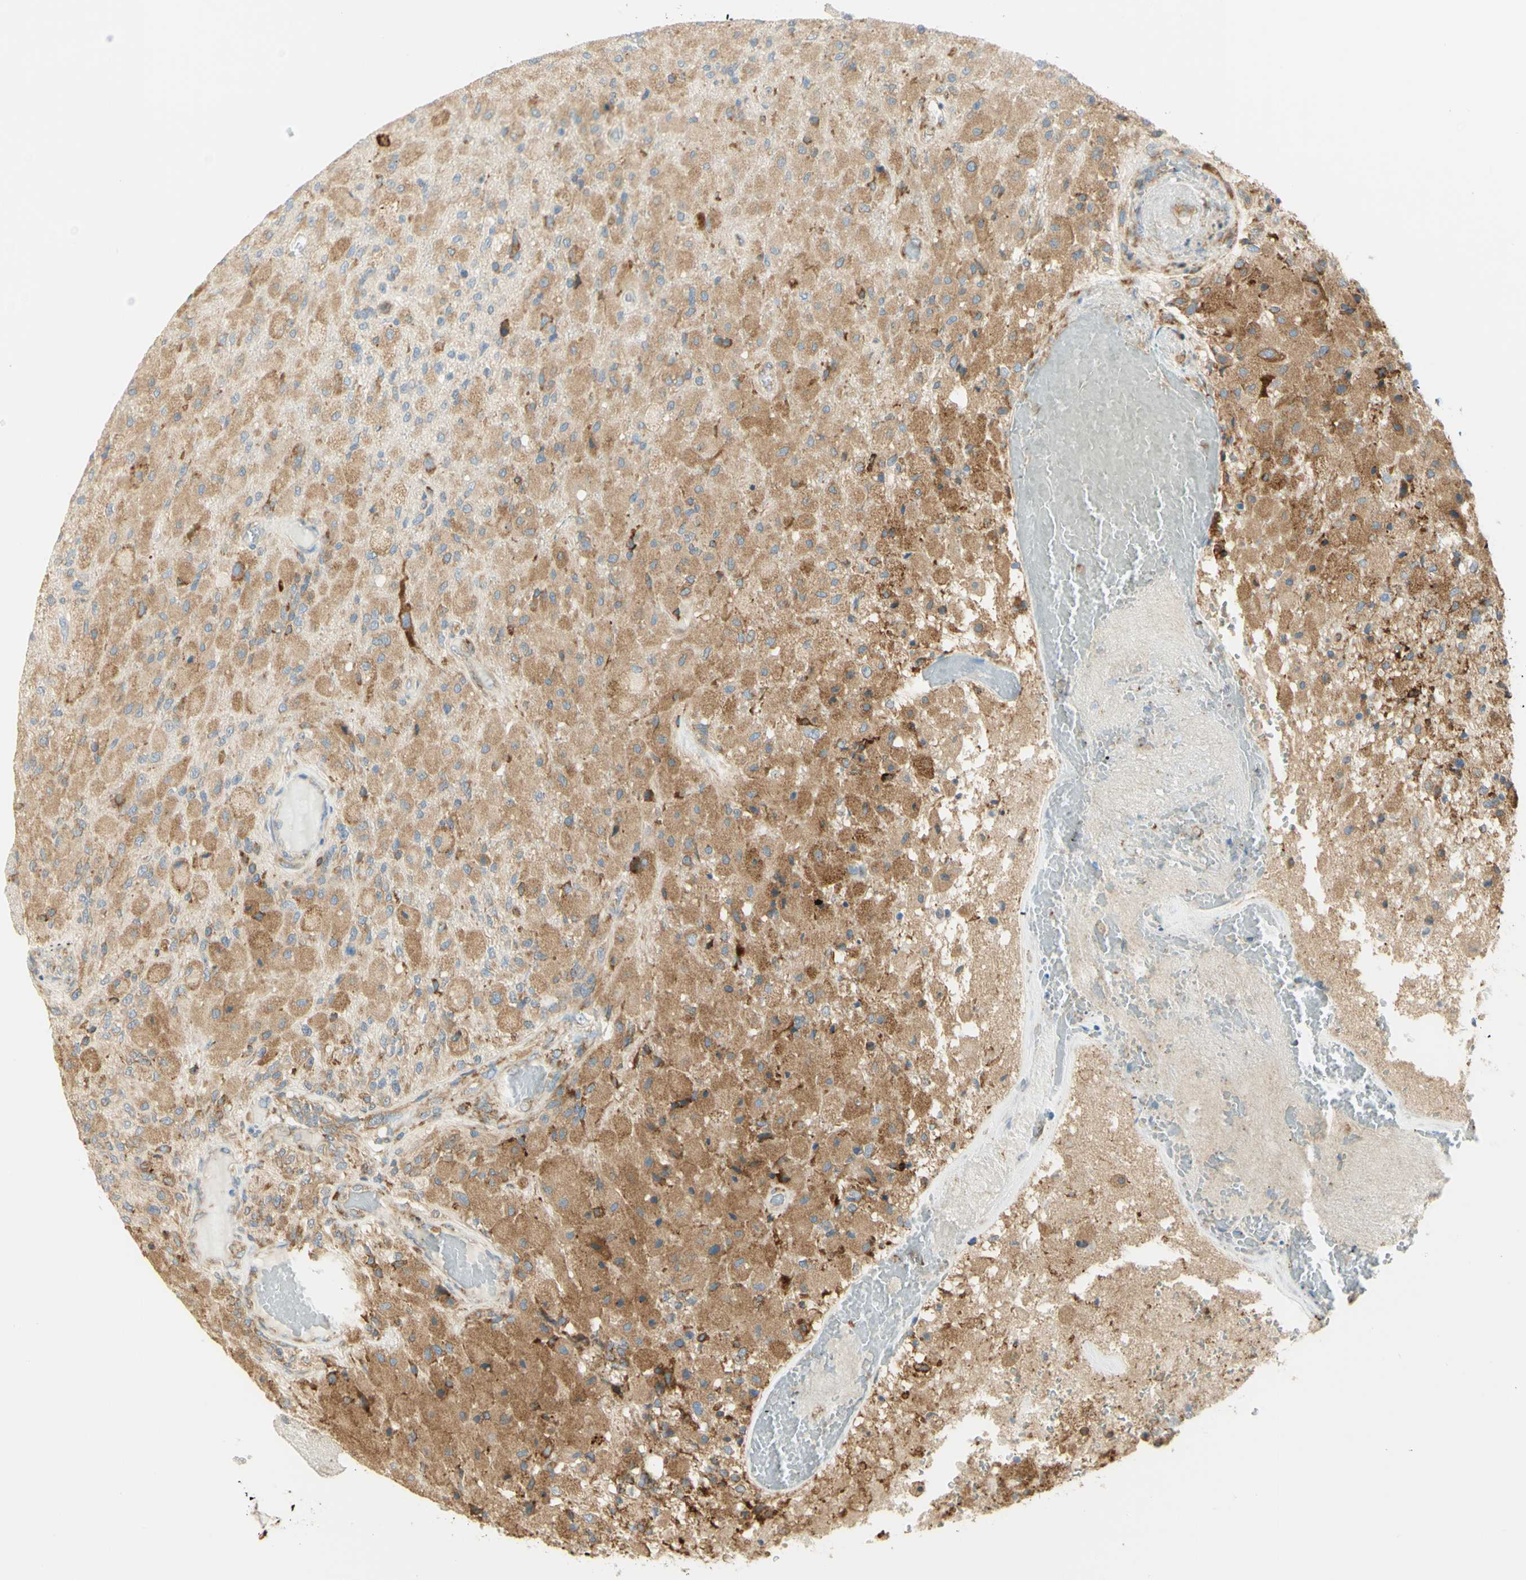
{"staining": {"intensity": "moderate", "quantity": ">75%", "location": "cytoplasmic/membranous"}, "tissue": "glioma", "cell_type": "Tumor cells", "image_type": "cancer", "snomed": [{"axis": "morphology", "description": "Normal tissue, NOS"}, {"axis": "morphology", "description": "Glioma, malignant, High grade"}, {"axis": "topography", "description": "Cerebral cortex"}], "caption": "Tumor cells reveal moderate cytoplasmic/membranous positivity in approximately >75% of cells in malignant glioma (high-grade). (DAB (3,3'-diaminobenzidine) IHC with brightfield microscopy, high magnification).", "gene": "MANF", "patient": {"sex": "male", "age": 77}}